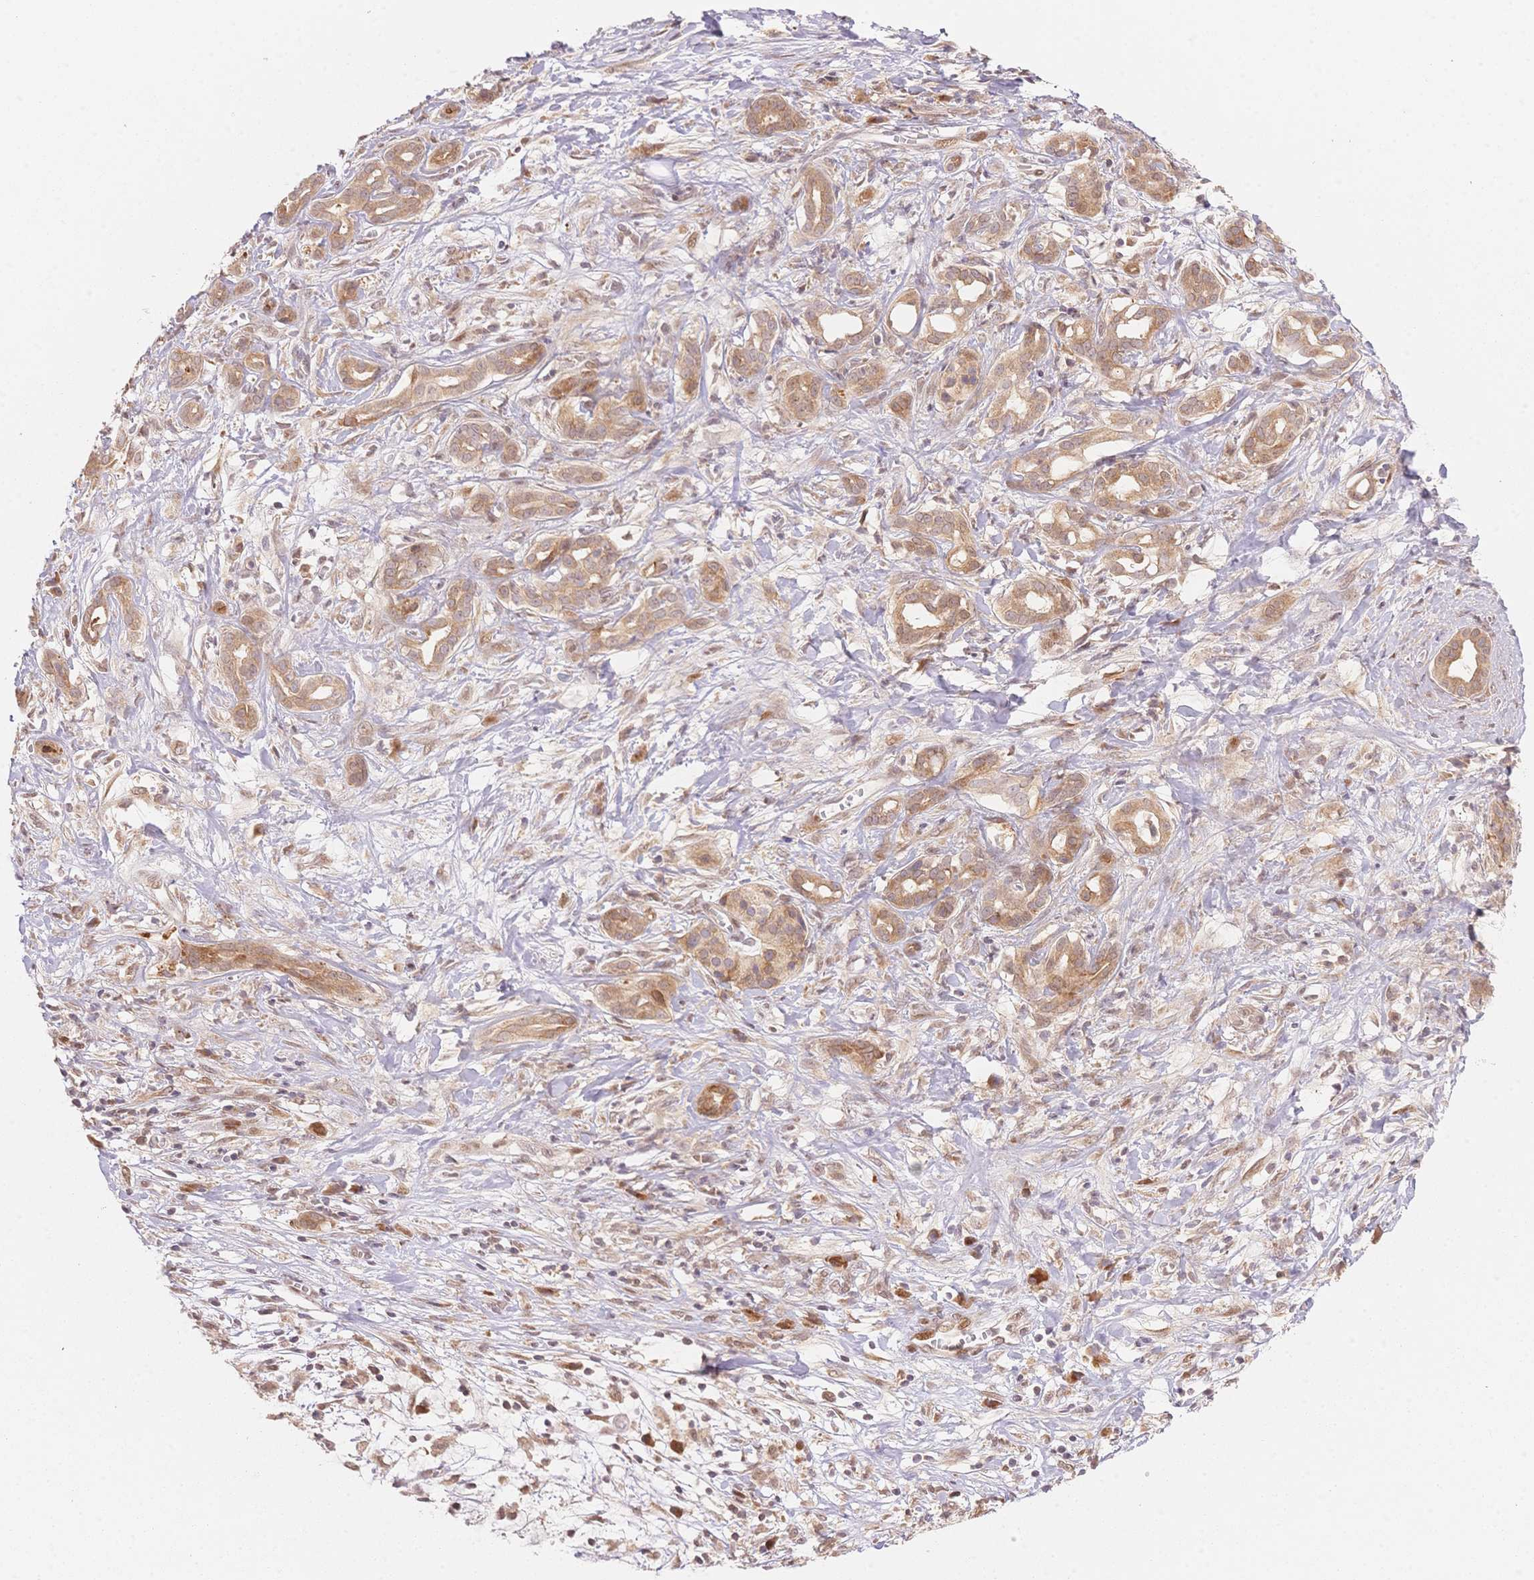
{"staining": {"intensity": "moderate", "quantity": ">75%", "location": "cytoplasmic/membranous"}, "tissue": "pancreatic cancer", "cell_type": "Tumor cells", "image_type": "cancer", "snomed": [{"axis": "morphology", "description": "Adenocarcinoma, NOS"}, {"axis": "topography", "description": "Pancreas"}], "caption": "Pancreatic cancer (adenocarcinoma) was stained to show a protein in brown. There is medium levels of moderate cytoplasmic/membranous staining in about >75% of tumor cells.", "gene": "STK39", "patient": {"sex": "male", "age": 61}}